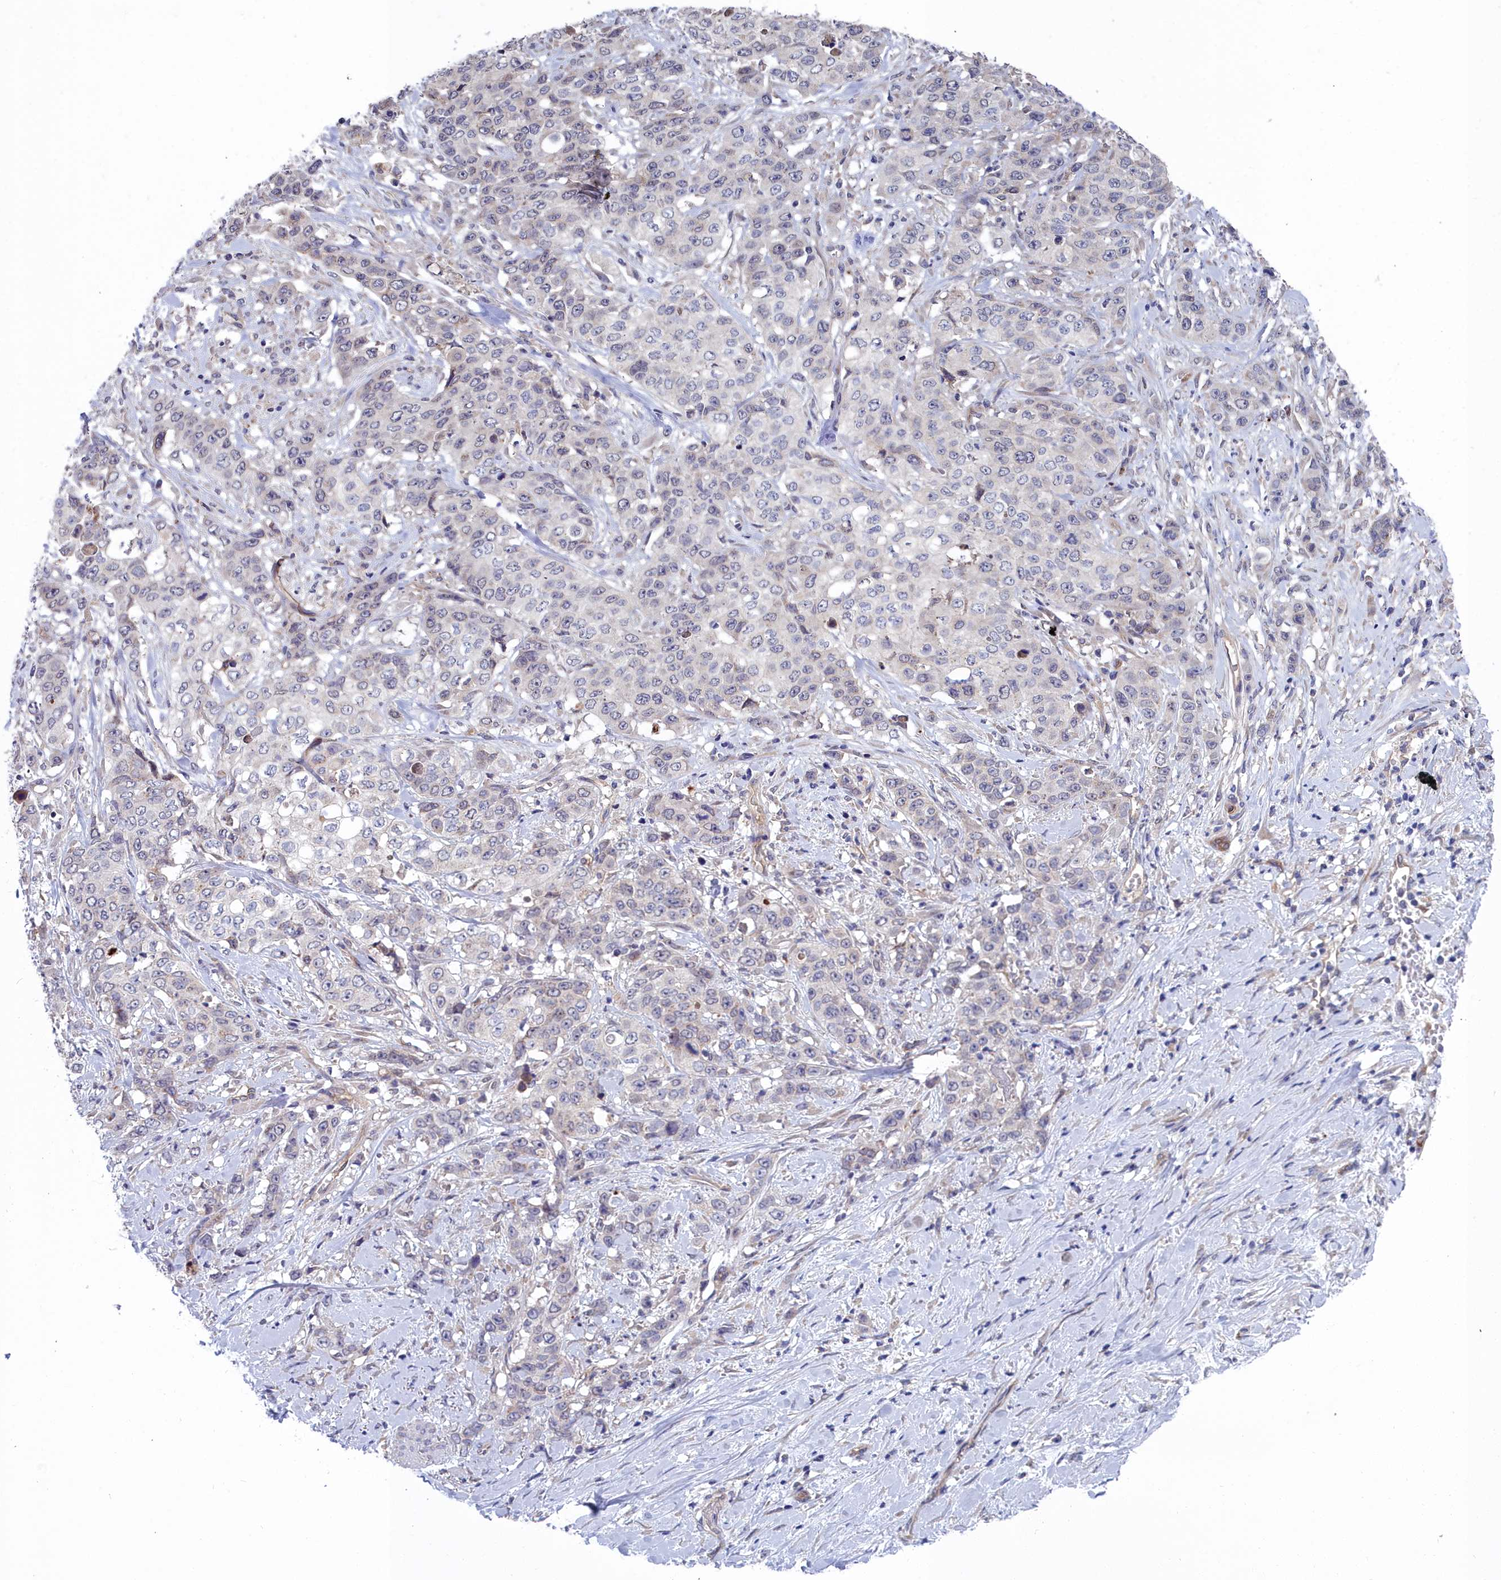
{"staining": {"intensity": "negative", "quantity": "none", "location": "none"}, "tissue": "stomach cancer", "cell_type": "Tumor cells", "image_type": "cancer", "snomed": [{"axis": "morphology", "description": "Adenocarcinoma, NOS"}, {"axis": "topography", "description": "Stomach, upper"}], "caption": "Tumor cells show no significant expression in stomach adenocarcinoma.", "gene": "RDX", "patient": {"sex": "male", "age": 62}}